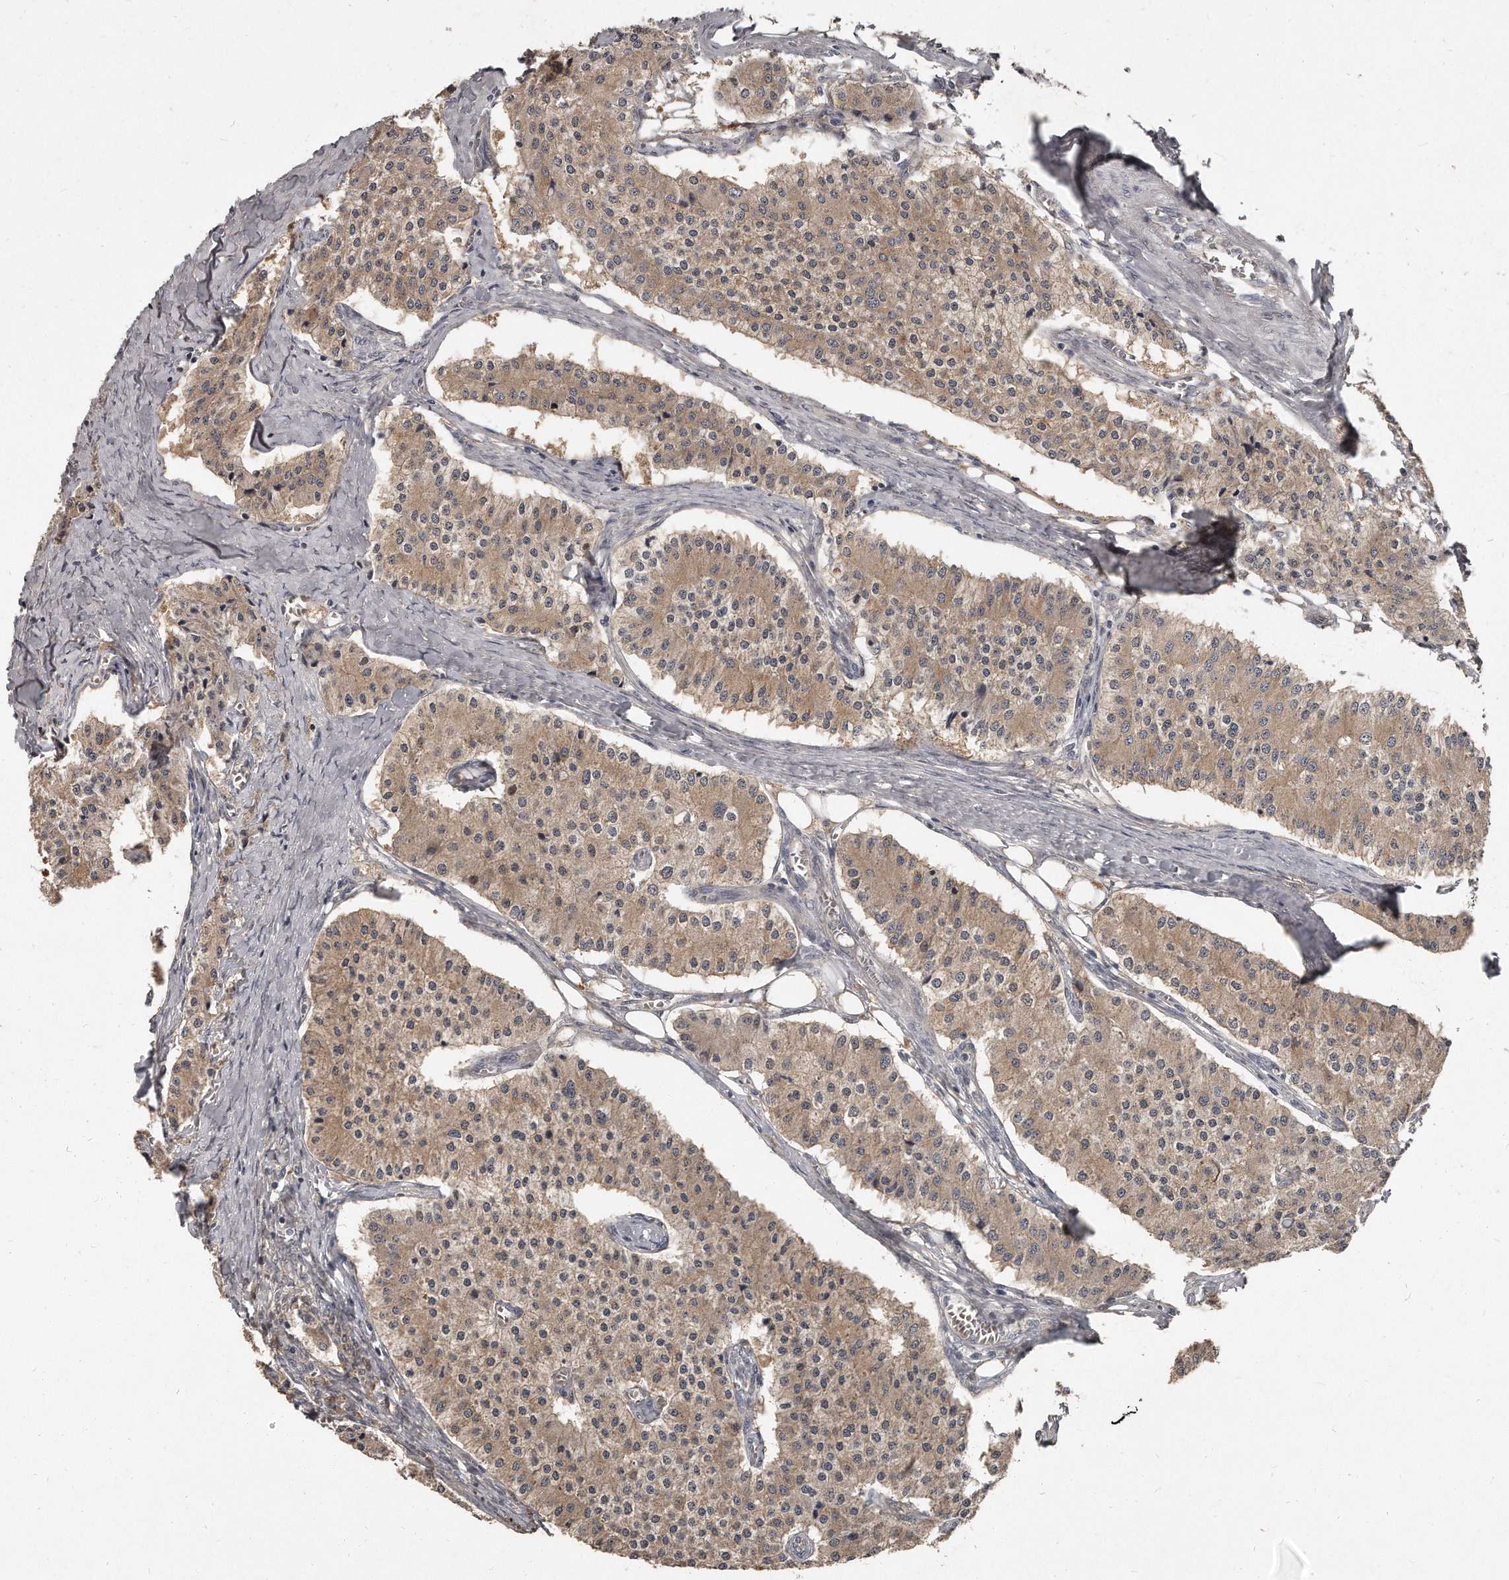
{"staining": {"intensity": "moderate", "quantity": ">75%", "location": "cytoplasmic/membranous"}, "tissue": "carcinoid", "cell_type": "Tumor cells", "image_type": "cancer", "snomed": [{"axis": "morphology", "description": "Carcinoid, malignant, NOS"}, {"axis": "topography", "description": "Colon"}], "caption": "Moderate cytoplasmic/membranous protein expression is seen in about >75% of tumor cells in carcinoid.", "gene": "GRB10", "patient": {"sex": "female", "age": 52}}